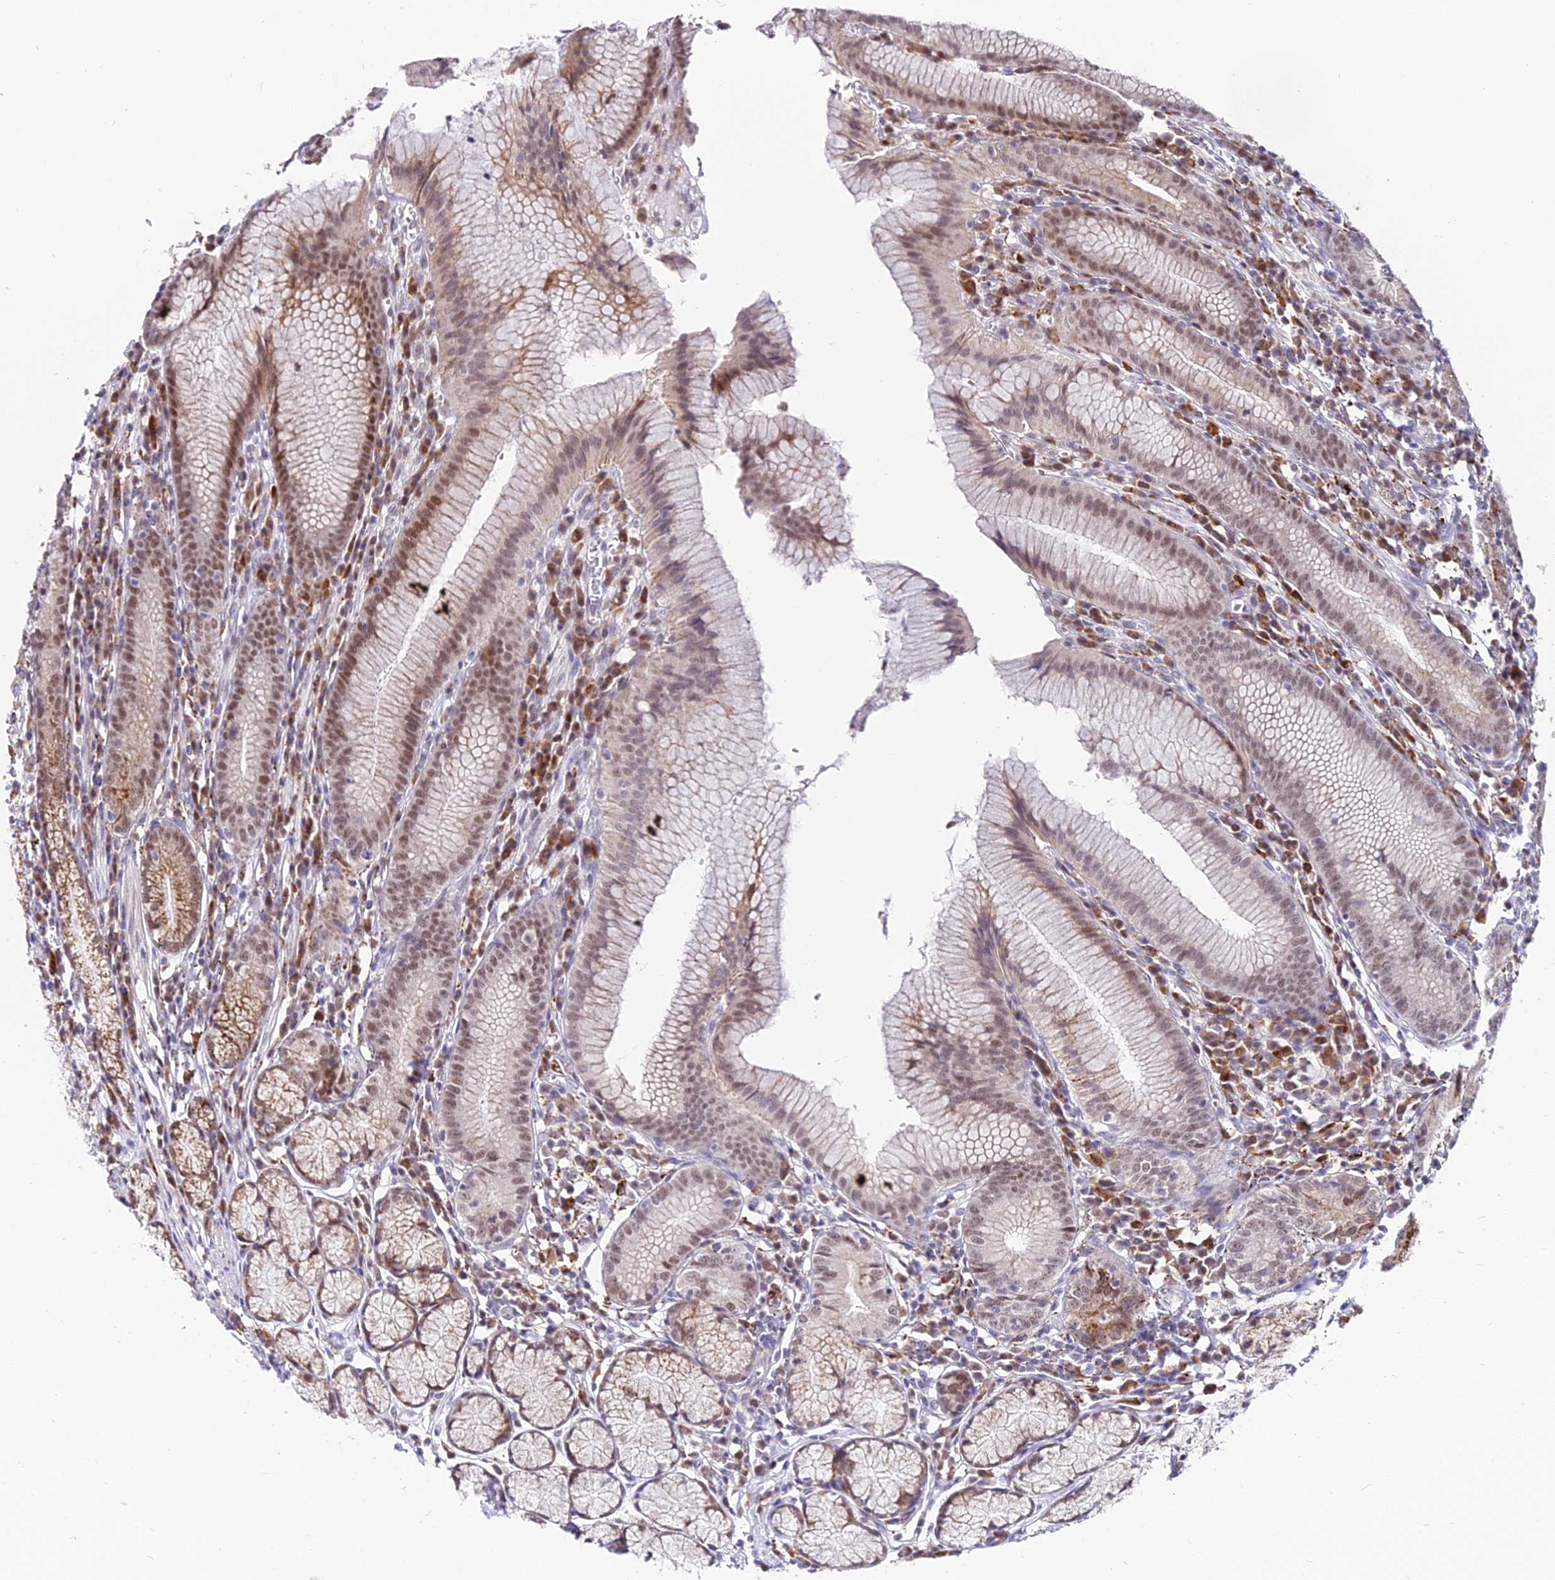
{"staining": {"intensity": "moderate", "quantity": "25%-75%", "location": "cytoplasmic/membranous,nuclear"}, "tissue": "stomach", "cell_type": "Glandular cells", "image_type": "normal", "snomed": [{"axis": "morphology", "description": "Normal tissue, NOS"}, {"axis": "topography", "description": "Stomach"}], "caption": "IHC (DAB) staining of unremarkable stomach demonstrates moderate cytoplasmic/membranous,nuclear protein expression in approximately 25%-75% of glandular cells.", "gene": "C6orf163", "patient": {"sex": "male", "age": 55}}